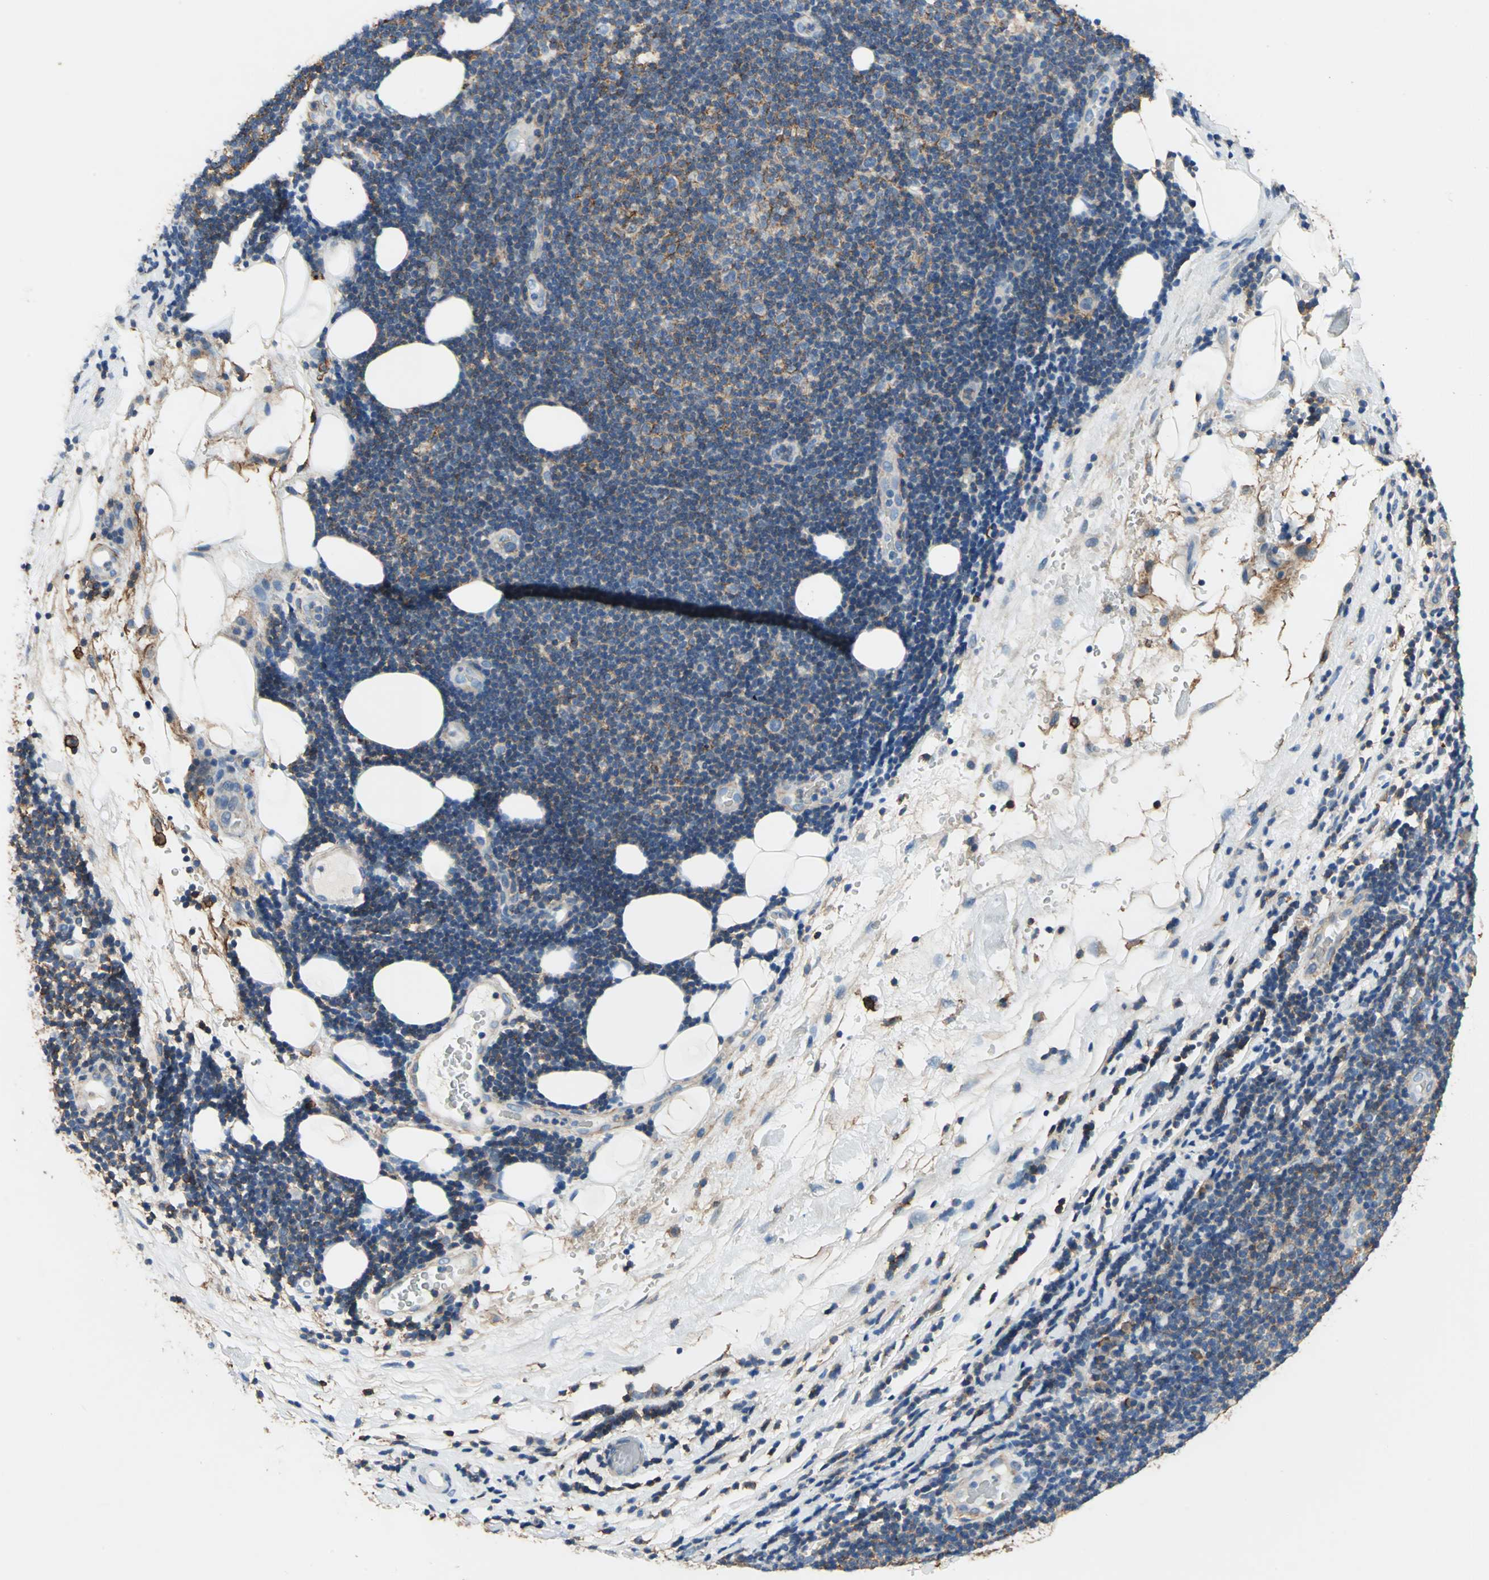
{"staining": {"intensity": "moderate", "quantity": "25%-75%", "location": "cytoplasmic/membranous"}, "tissue": "lymphoma", "cell_type": "Tumor cells", "image_type": "cancer", "snomed": [{"axis": "morphology", "description": "Malignant lymphoma, non-Hodgkin's type, Low grade"}, {"axis": "topography", "description": "Lymph node"}], "caption": "Protein analysis of low-grade malignant lymphoma, non-Hodgkin's type tissue exhibits moderate cytoplasmic/membranous staining in about 25%-75% of tumor cells.", "gene": "CD44", "patient": {"sex": "male", "age": 83}}